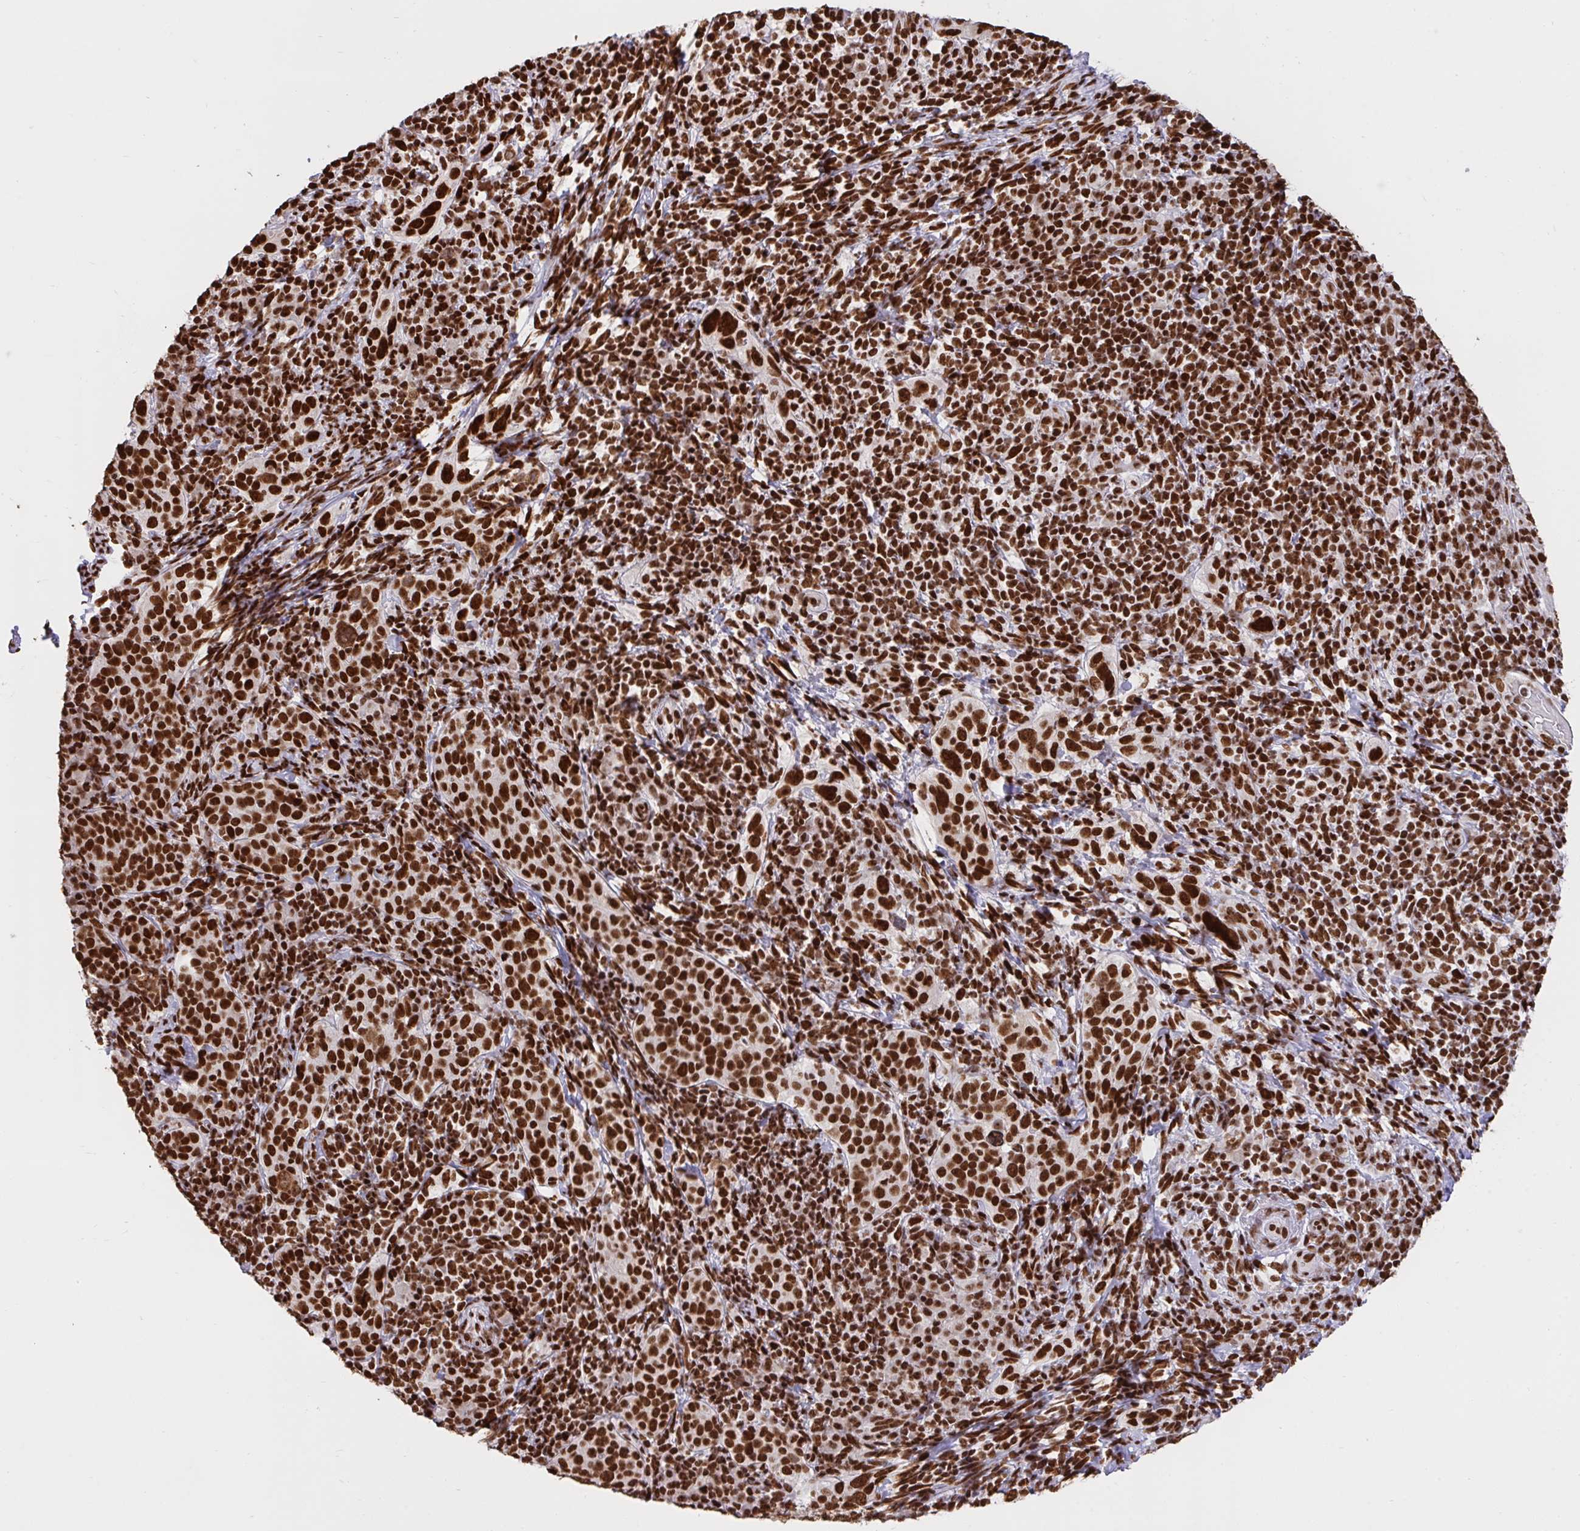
{"staining": {"intensity": "strong", "quantity": ">75%", "location": "nuclear"}, "tissue": "cervical cancer", "cell_type": "Tumor cells", "image_type": "cancer", "snomed": [{"axis": "morphology", "description": "Squamous cell carcinoma, NOS"}, {"axis": "topography", "description": "Cervix"}], "caption": "The histopathology image exhibits immunohistochemical staining of squamous cell carcinoma (cervical). There is strong nuclear expression is appreciated in approximately >75% of tumor cells.", "gene": "HNRNPL", "patient": {"sex": "female", "age": 75}}